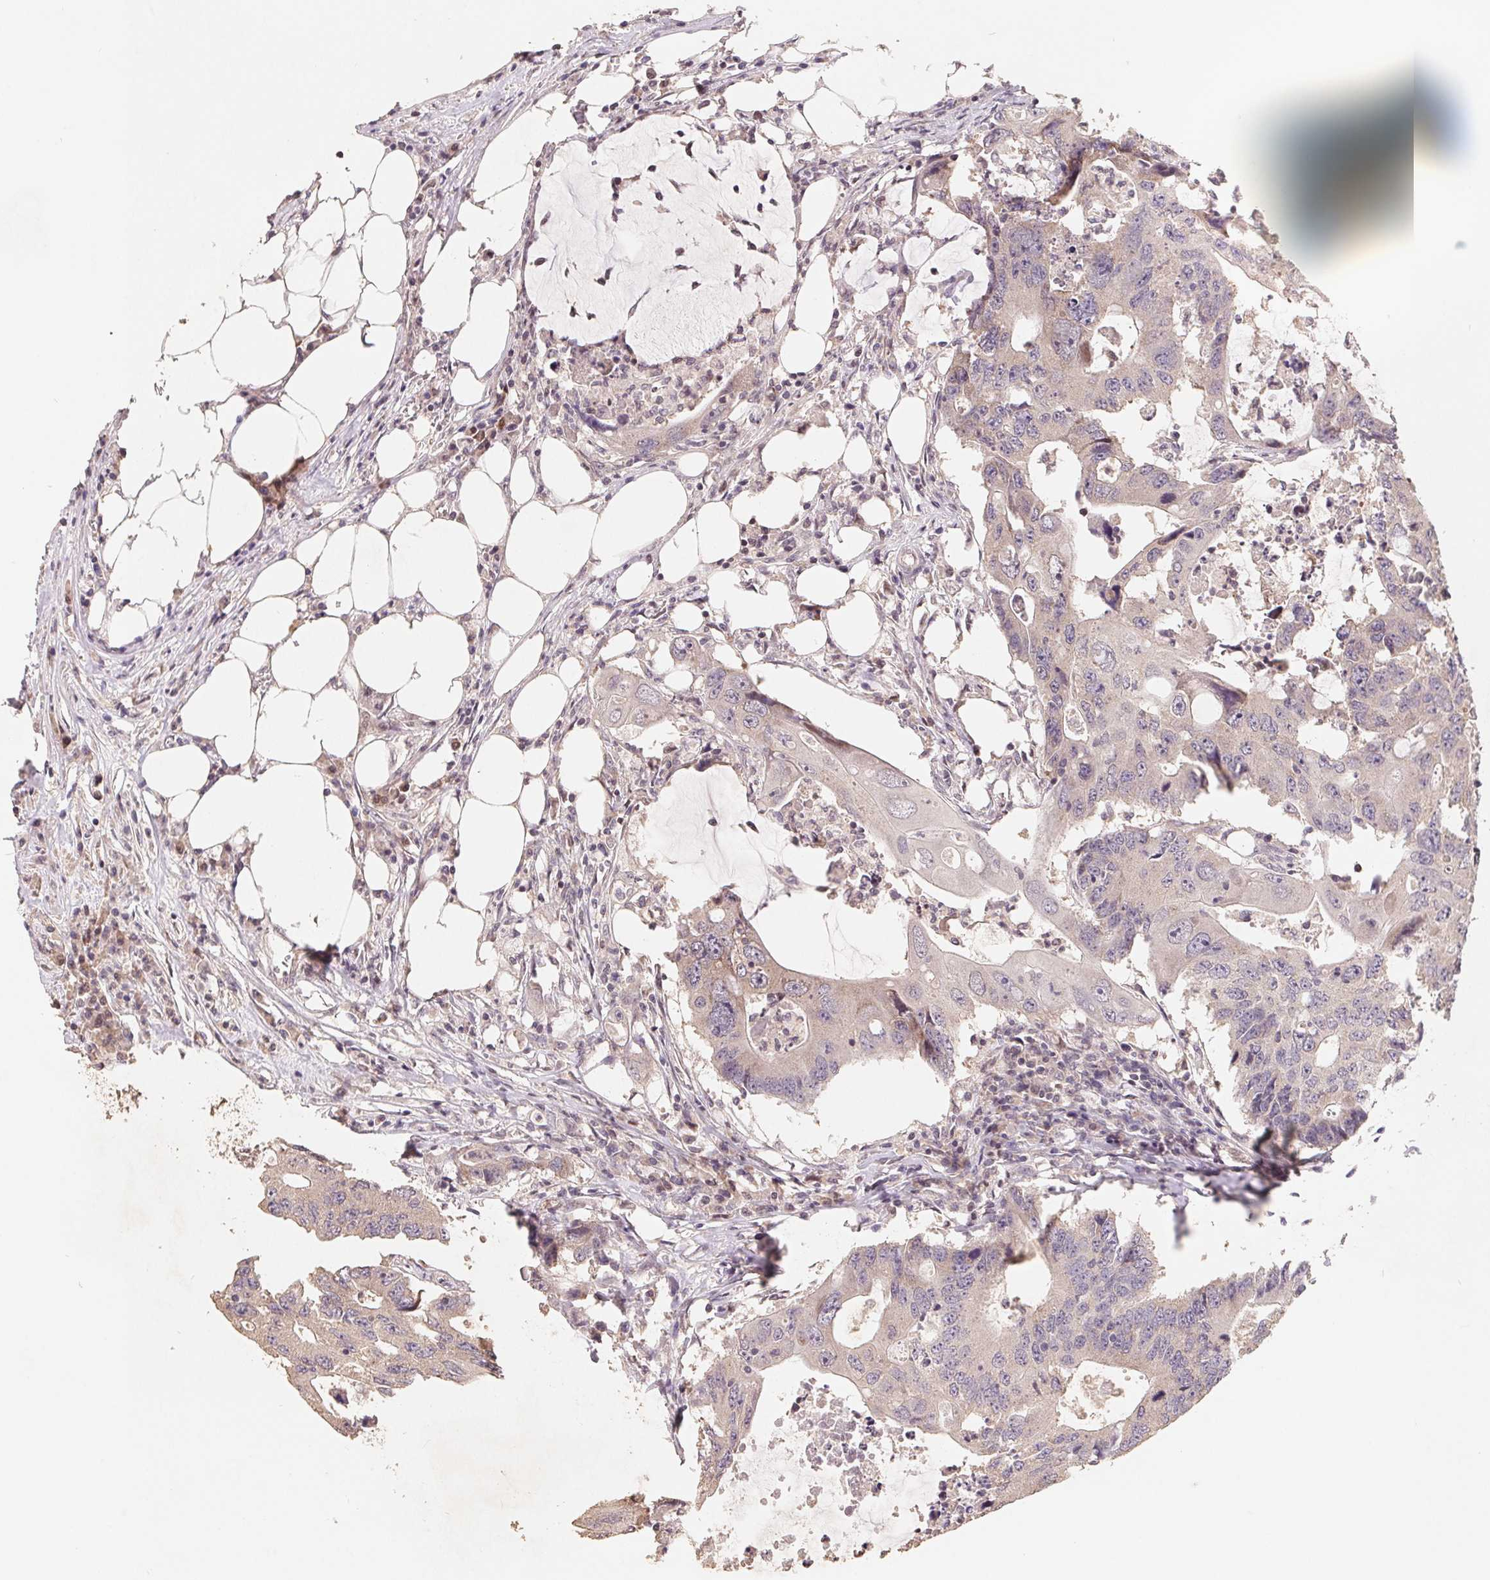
{"staining": {"intensity": "negative", "quantity": "none", "location": "none"}, "tissue": "colorectal cancer", "cell_type": "Tumor cells", "image_type": "cancer", "snomed": [{"axis": "morphology", "description": "Adenocarcinoma, NOS"}, {"axis": "topography", "description": "Colon"}], "caption": "This is an immunohistochemistry photomicrograph of human colorectal adenocarcinoma. There is no staining in tumor cells.", "gene": "HMGN3", "patient": {"sex": "male", "age": 71}}